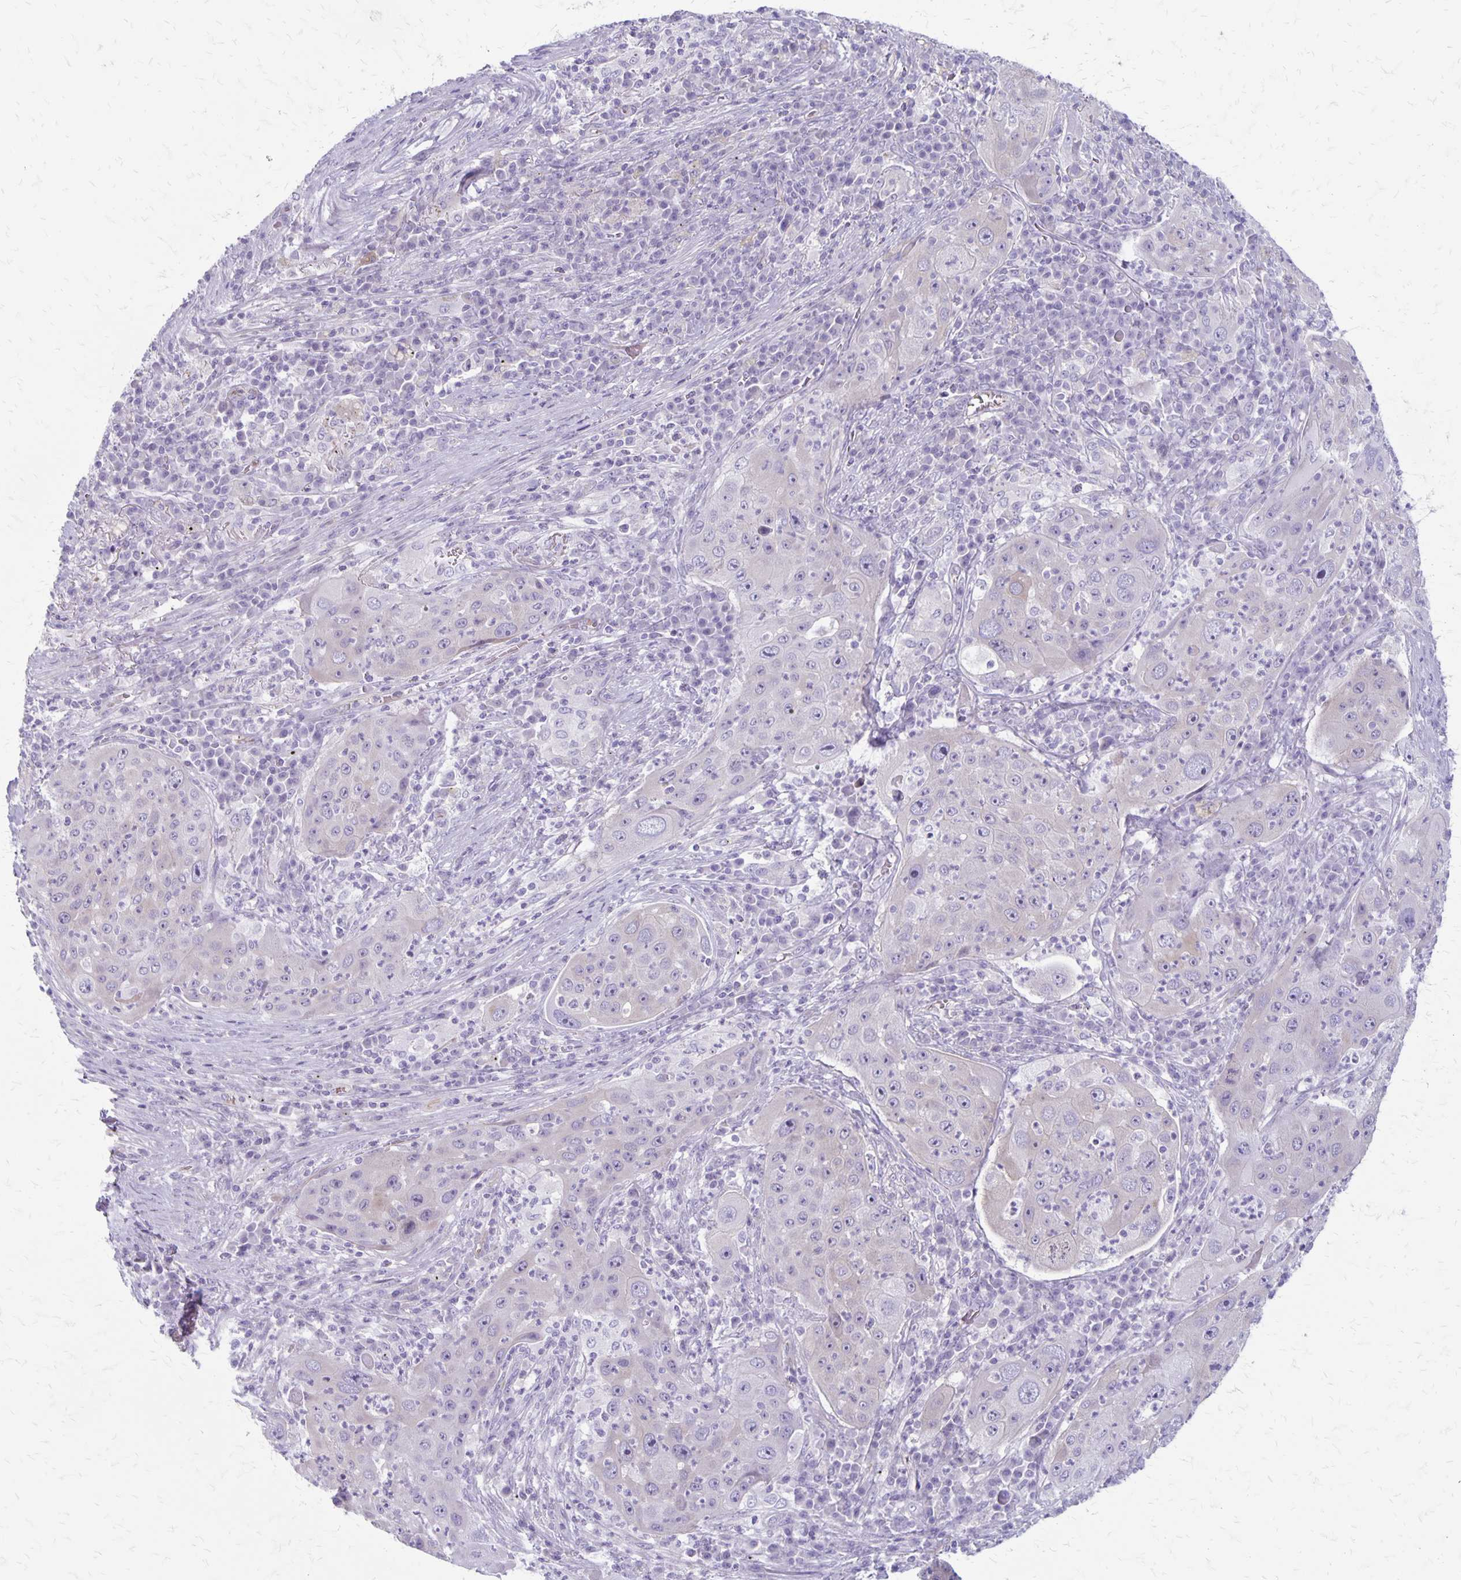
{"staining": {"intensity": "negative", "quantity": "none", "location": "none"}, "tissue": "lung cancer", "cell_type": "Tumor cells", "image_type": "cancer", "snomed": [{"axis": "morphology", "description": "Squamous cell carcinoma, NOS"}, {"axis": "topography", "description": "Lung"}], "caption": "DAB immunohistochemical staining of lung cancer (squamous cell carcinoma) reveals no significant positivity in tumor cells.", "gene": "HOMER1", "patient": {"sex": "female", "age": 59}}